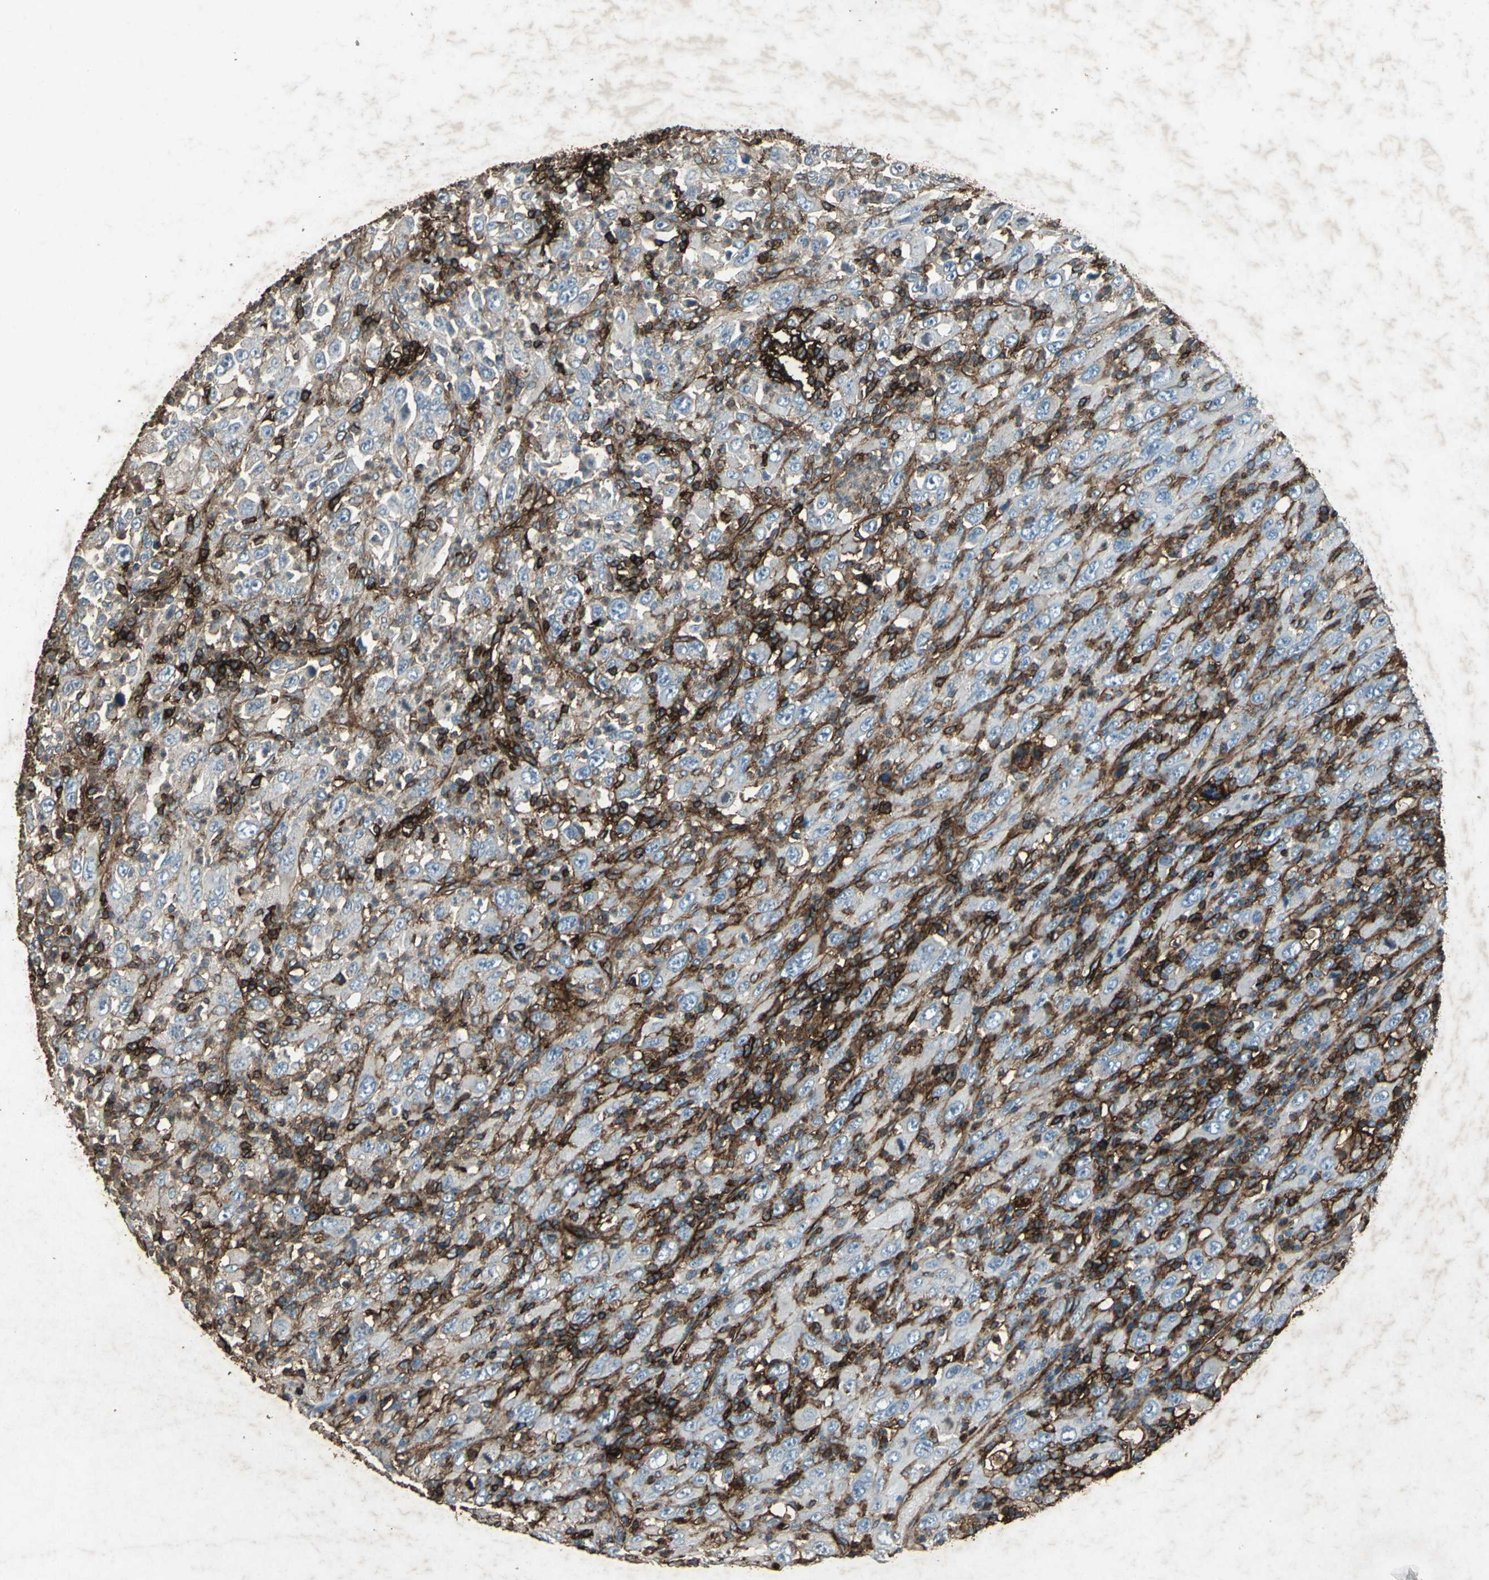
{"staining": {"intensity": "weak", "quantity": ">75%", "location": "cytoplasmic/membranous"}, "tissue": "melanoma", "cell_type": "Tumor cells", "image_type": "cancer", "snomed": [{"axis": "morphology", "description": "Malignant melanoma, Metastatic site"}, {"axis": "topography", "description": "Skin"}], "caption": "Melanoma stained with a brown dye shows weak cytoplasmic/membranous positive expression in approximately >75% of tumor cells.", "gene": "CCR6", "patient": {"sex": "female", "age": 56}}